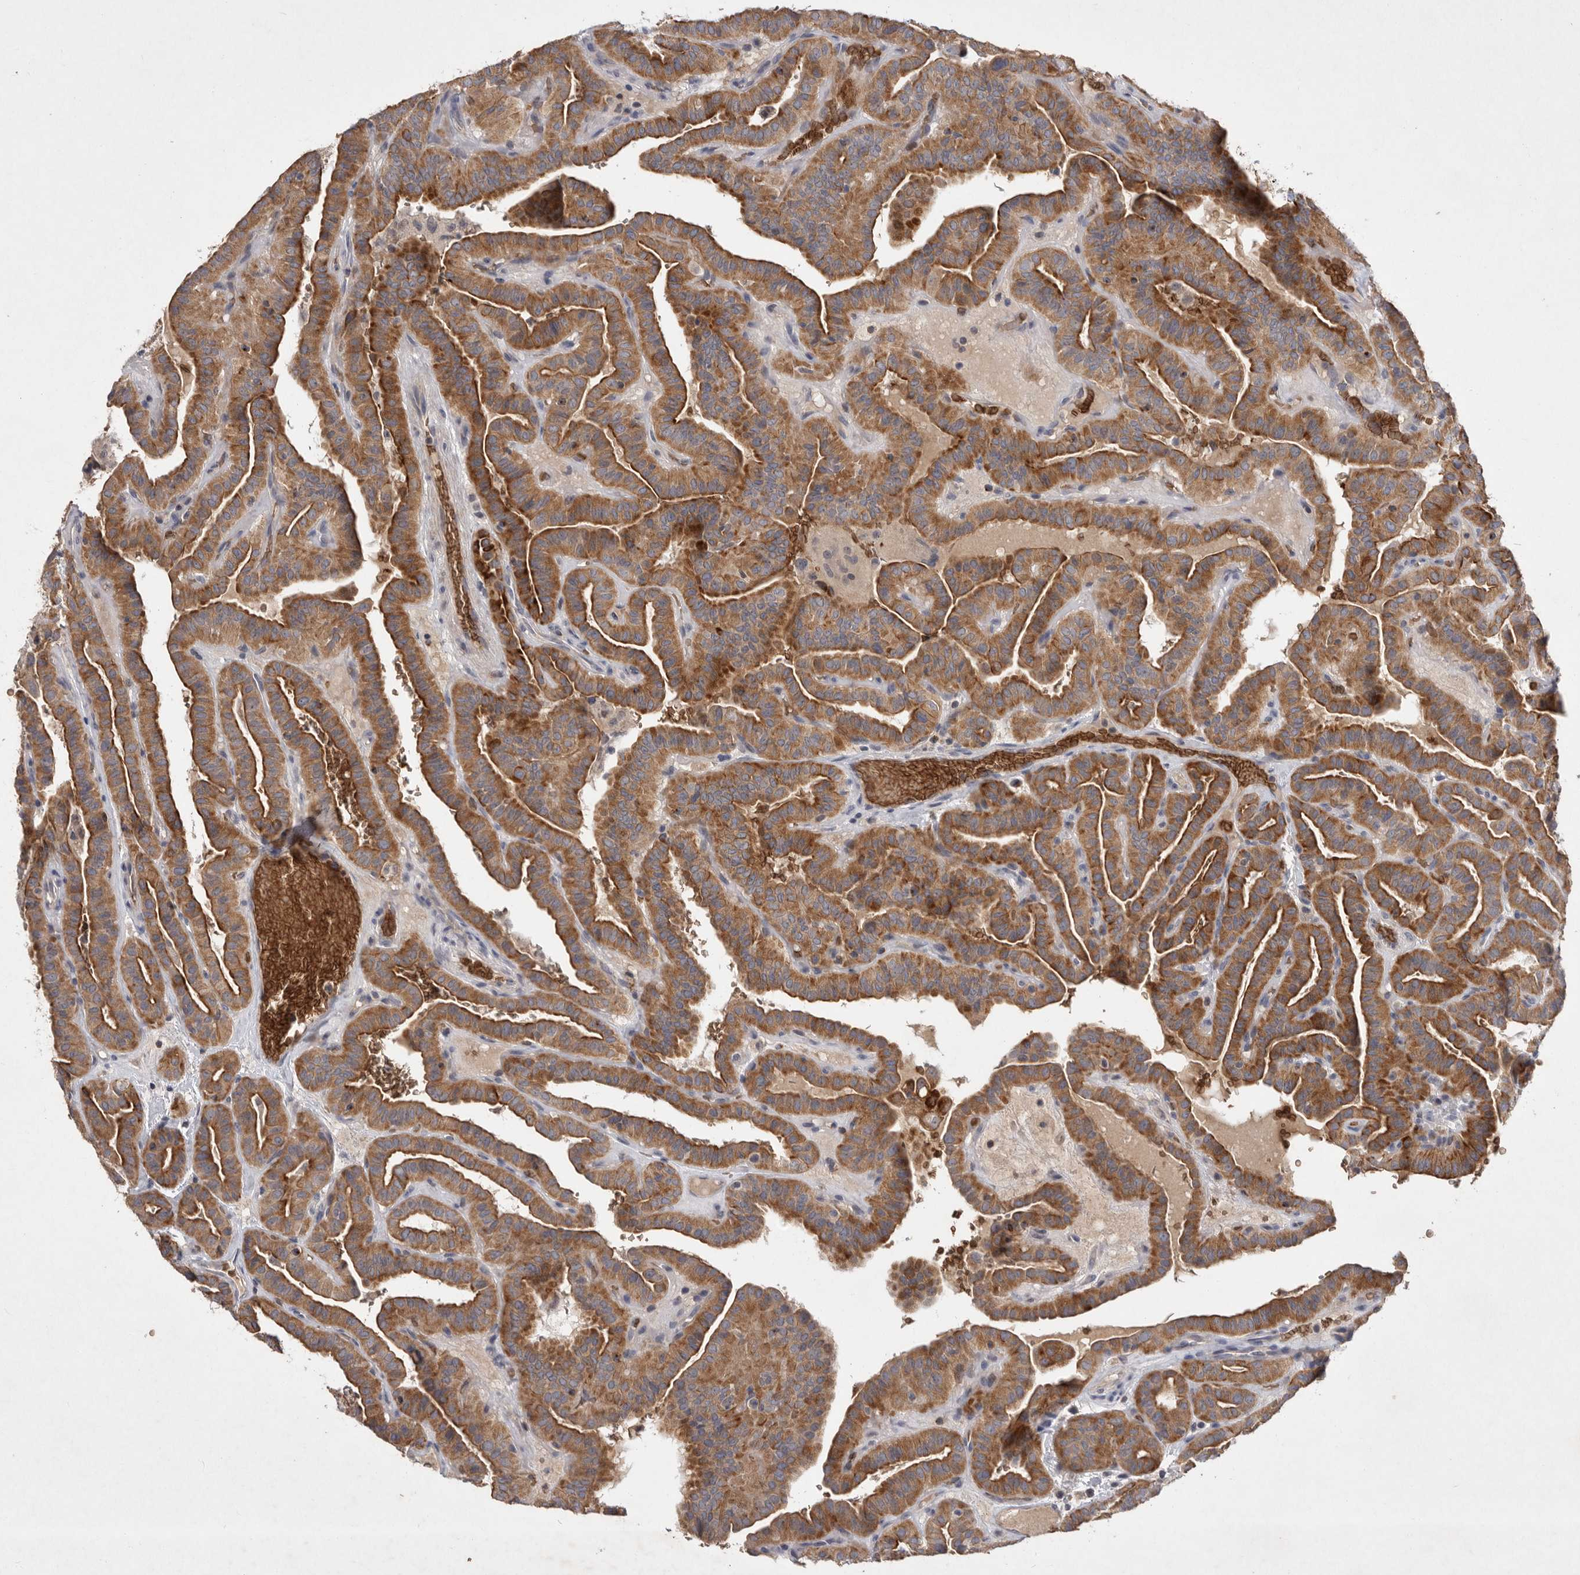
{"staining": {"intensity": "moderate", "quantity": ">75%", "location": "cytoplasmic/membranous"}, "tissue": "thyroid cancer", "cell_type": "Tumor cells", "image_type": "cancer", "snomed": [{"axis": "morphology", "description": "Papillary adenocarcinoma, NOS"}, {"axis": "topography", "description": "Thyroid gland"}], "caption": "Tumor cells demonstrate medium levels of moderate cytoplasmic/membranous expression in approximately >75% of cells in human thyroid cancer (papillary adenocarcinoma).", "gene": "TNFSF14", "patient": {"sex": "male", "age": 77}}